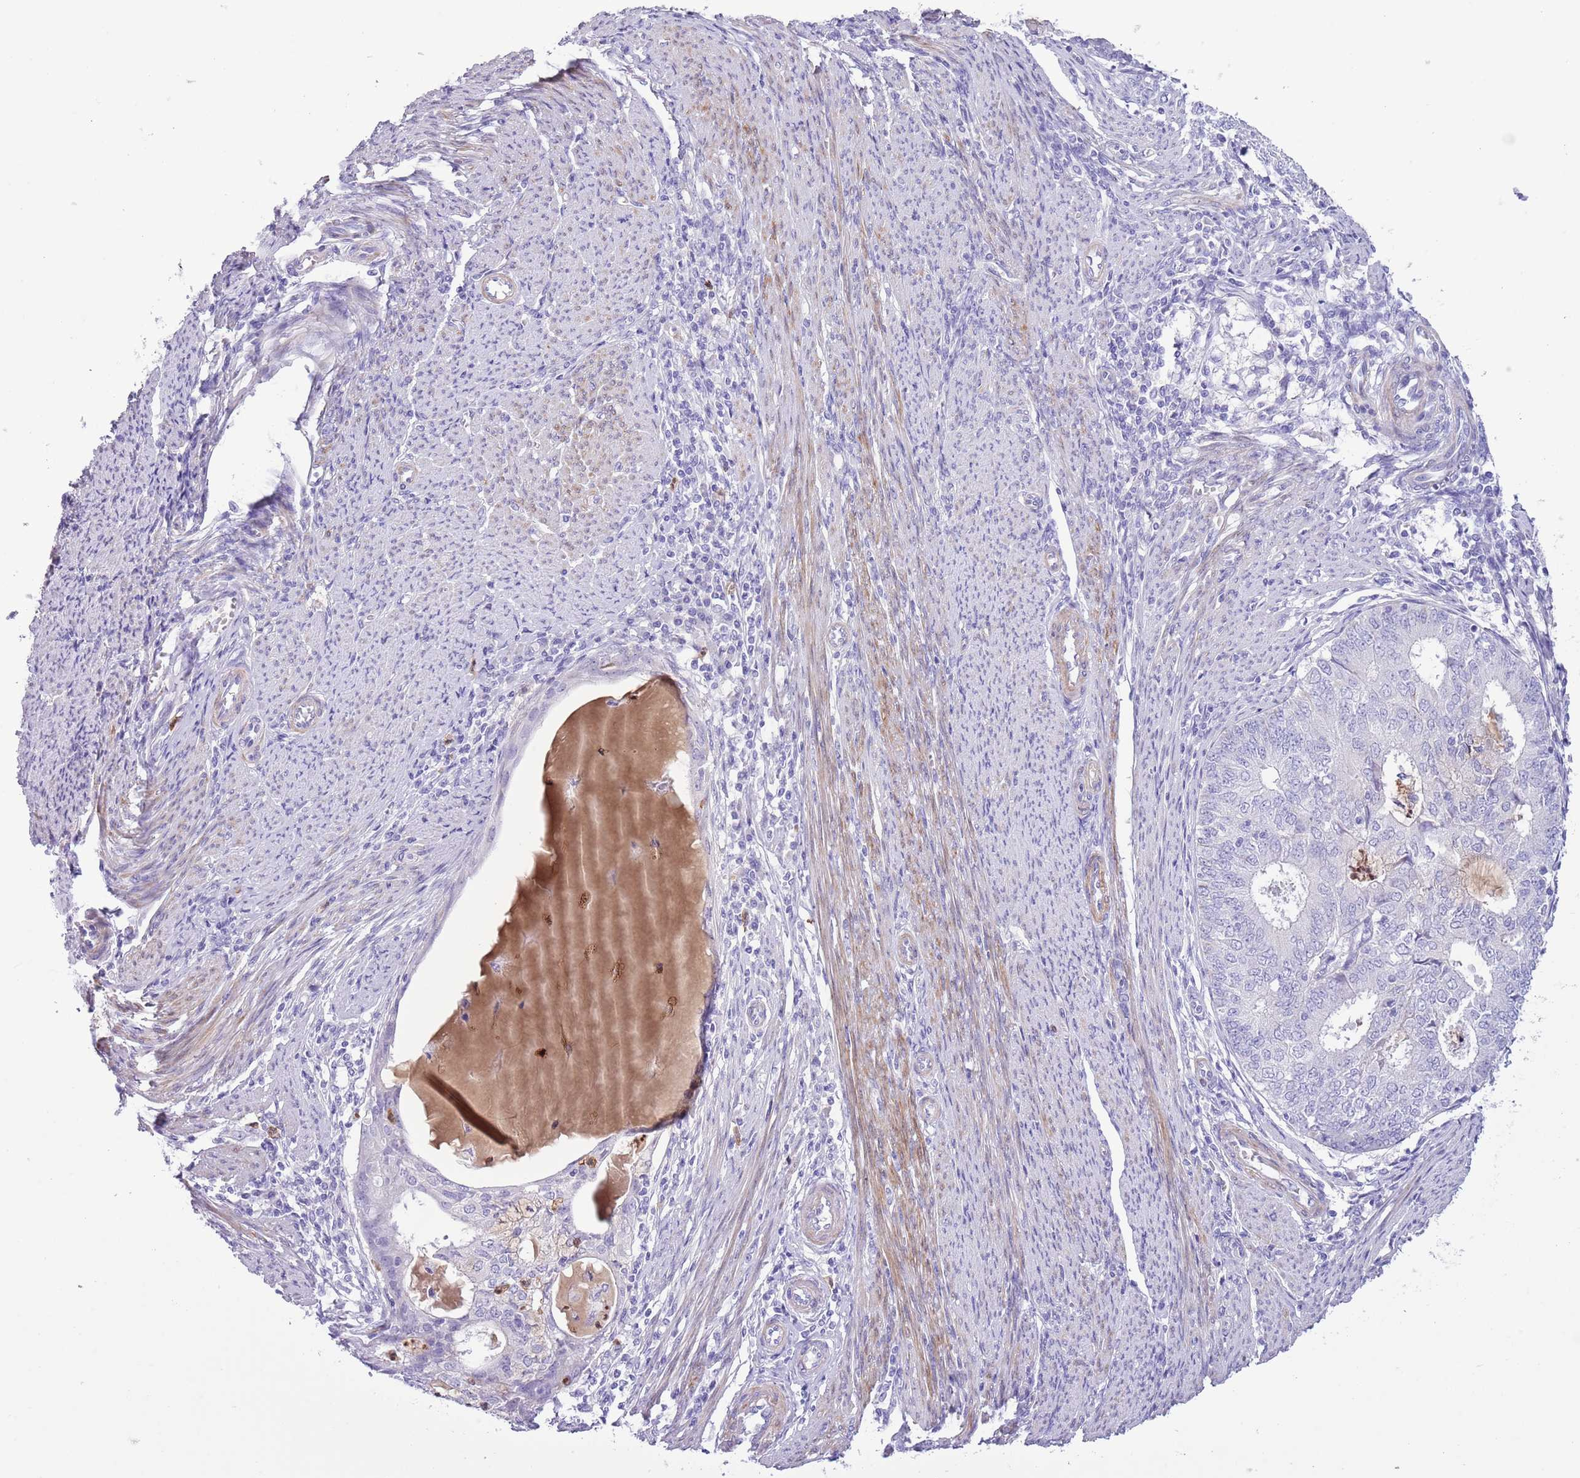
{"staining": {"intensity": "negative", "quantity": "none", "location": "none"}, "tissue": "endometrial cancer", "cell_type": "Tumor cells", "image_type": "cancer", "snomed": [{"axis": "morphology", "description": "Adenocarcinoma, NOS"}, {"axis": "topography", "description": "Endometrium"}], "caption": "Endometrial cancer (adenocarcinoma) stained for a protein using immunohistochemistry (IHC) demonstrates no expression tumor cells.", "gene": "OR6M1", "patient": {"sex": "female", "age": 57}}